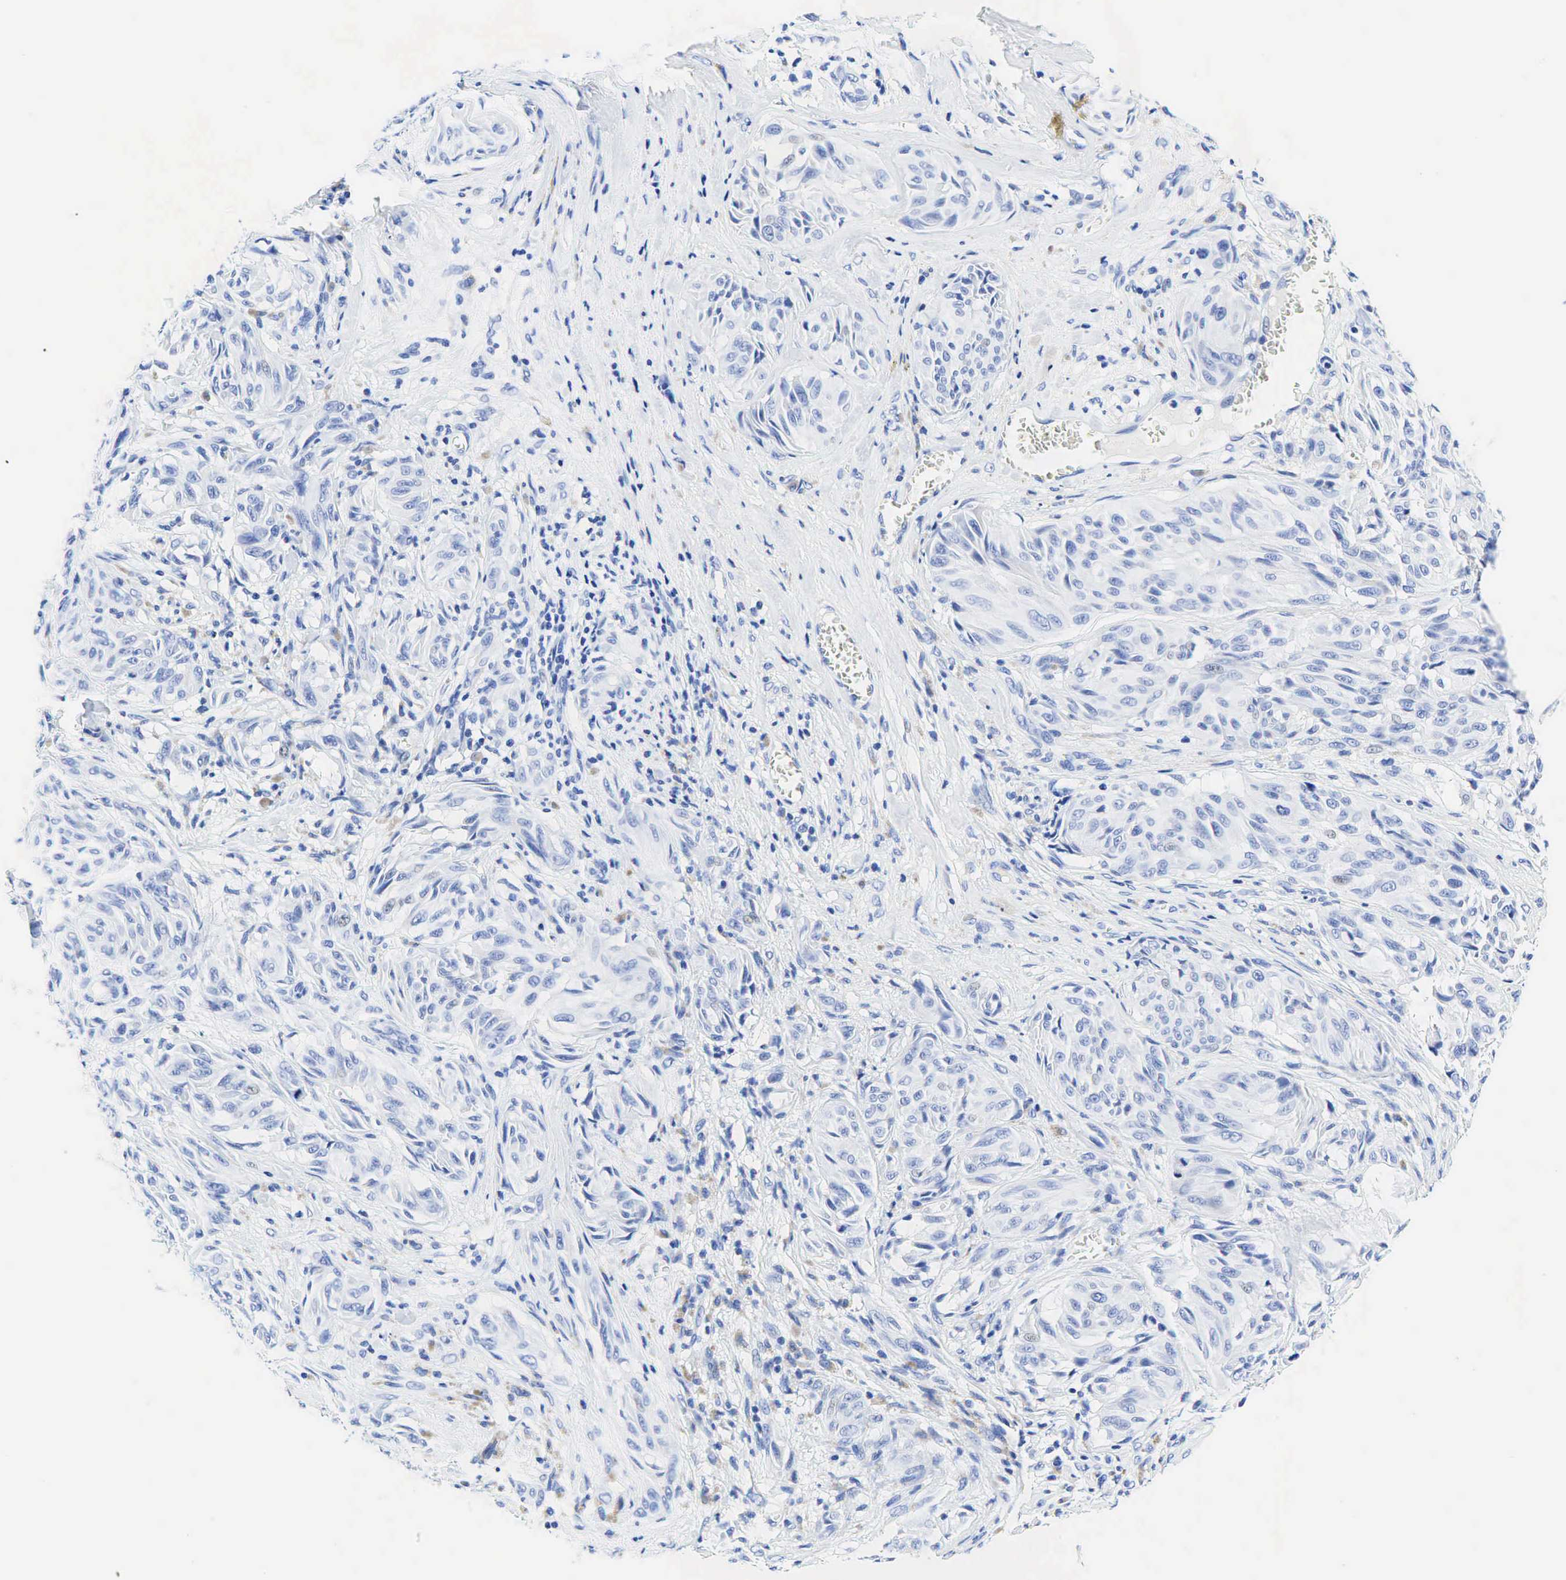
{"staining": {"intensity": "negative", "quantity": "none", "location": "none"}, "tissue": "melanoma", "cell_type": "Tumor cells", "image_type": "cancer", "snomed": [{"axis": "morphology", "description": "Malignant melanoma, NOS"}, {"axis": "topography", "description": "Skin"}], "caption": "Immunohistochemistry (IHC) histopathology image of neoplastic tissue: melanoma stained with DAB demonstrates no significant protein staining in tumor cells.", "gene": "KRT18", "patient": {"sex": "male", "age": 54}}